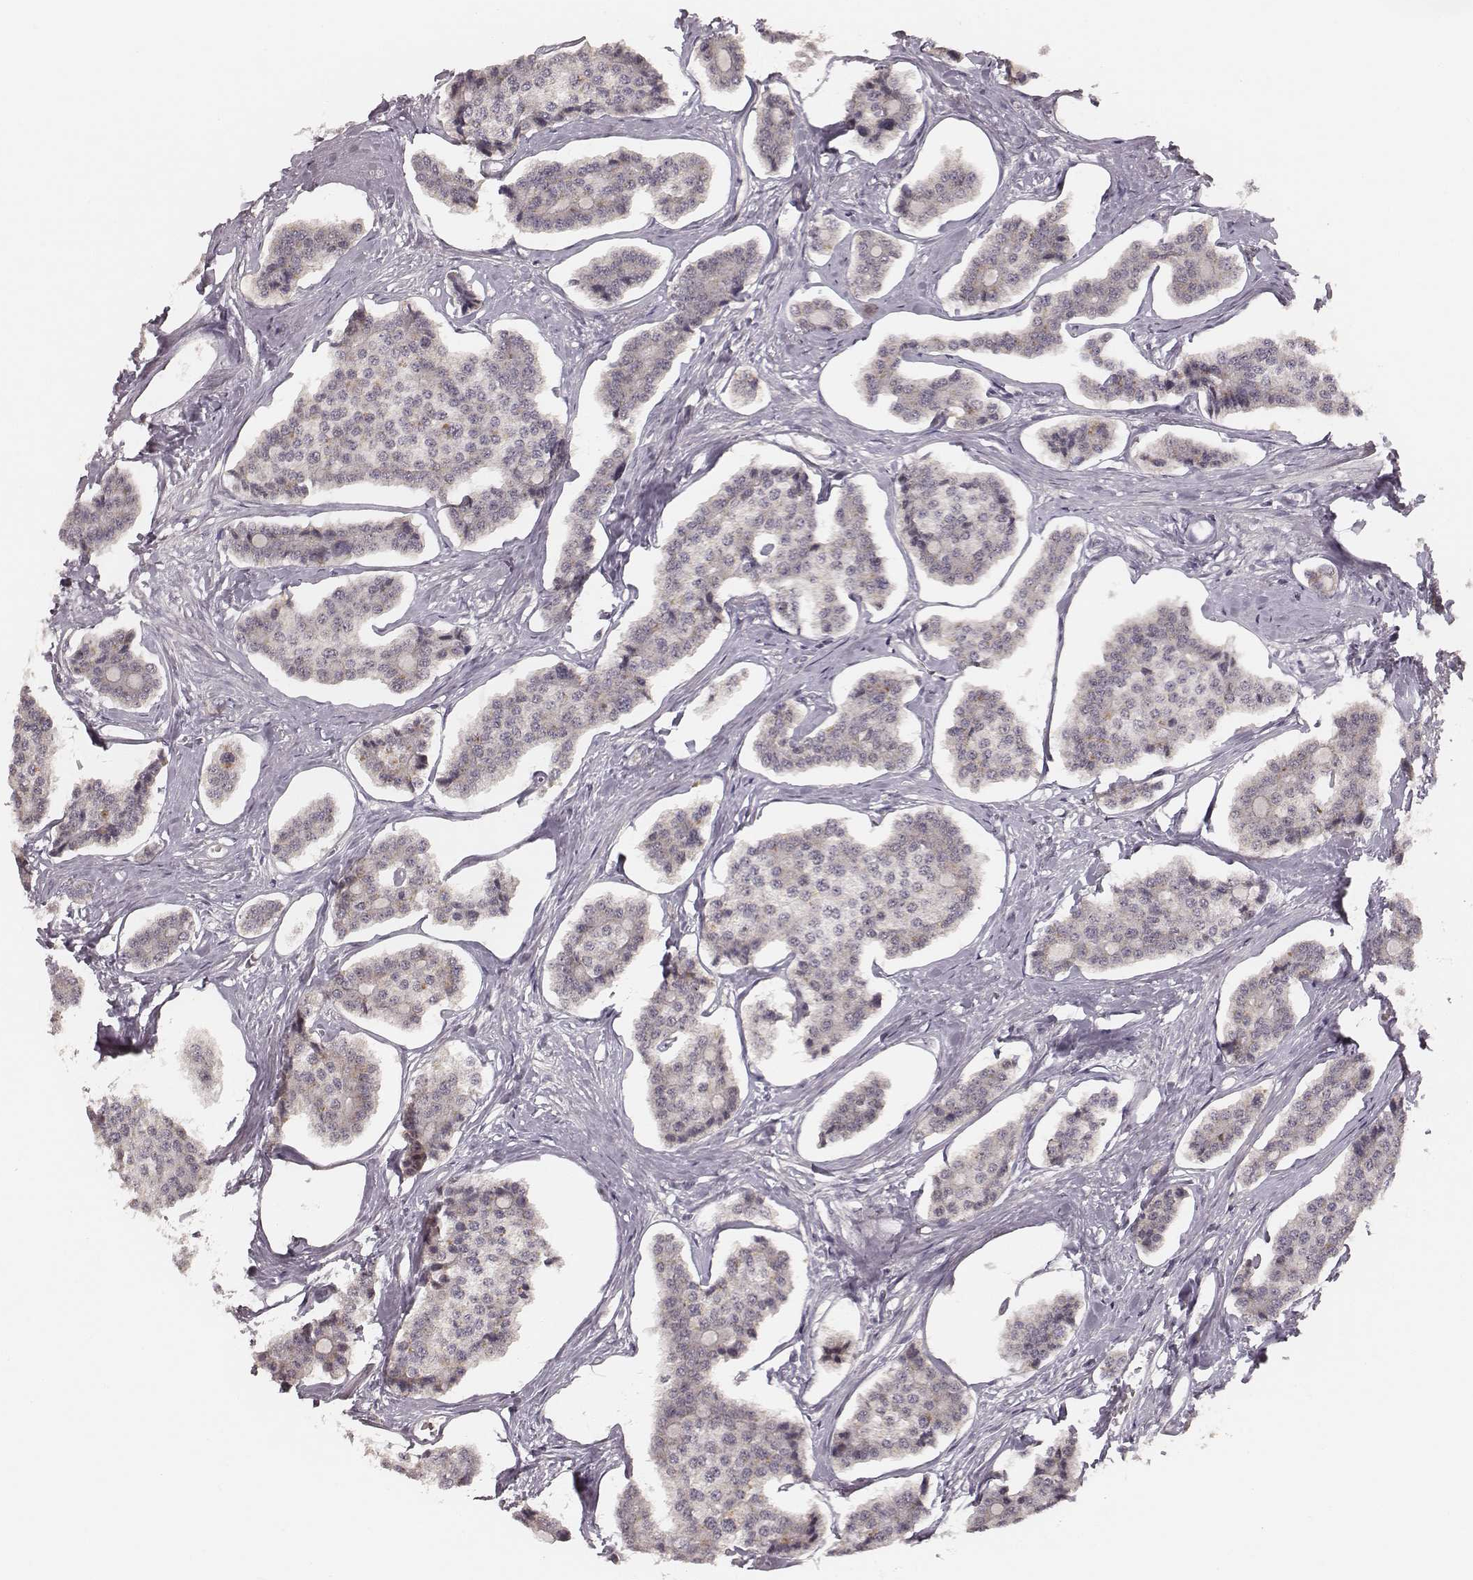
{"staining": {"intensity": "negative", "quantity": "none", "location": "none"}, "tissue": "carcinoid", "cell_type": "Tumor cells", "image_type": "cancer", "snomed": [{"axis": "morphology", "description": "Carcinoid, malignant, NOS"}, {"axis": "topography", "description": "Small intestine"}], "caption": "Immunohistochemistry (IHC) photomicrograph of carcinoid stained for a protein (brown), which shows no expression in tumor cells.", "gene": "LY6K", "patient": {"sex": "female", "age": 65}}